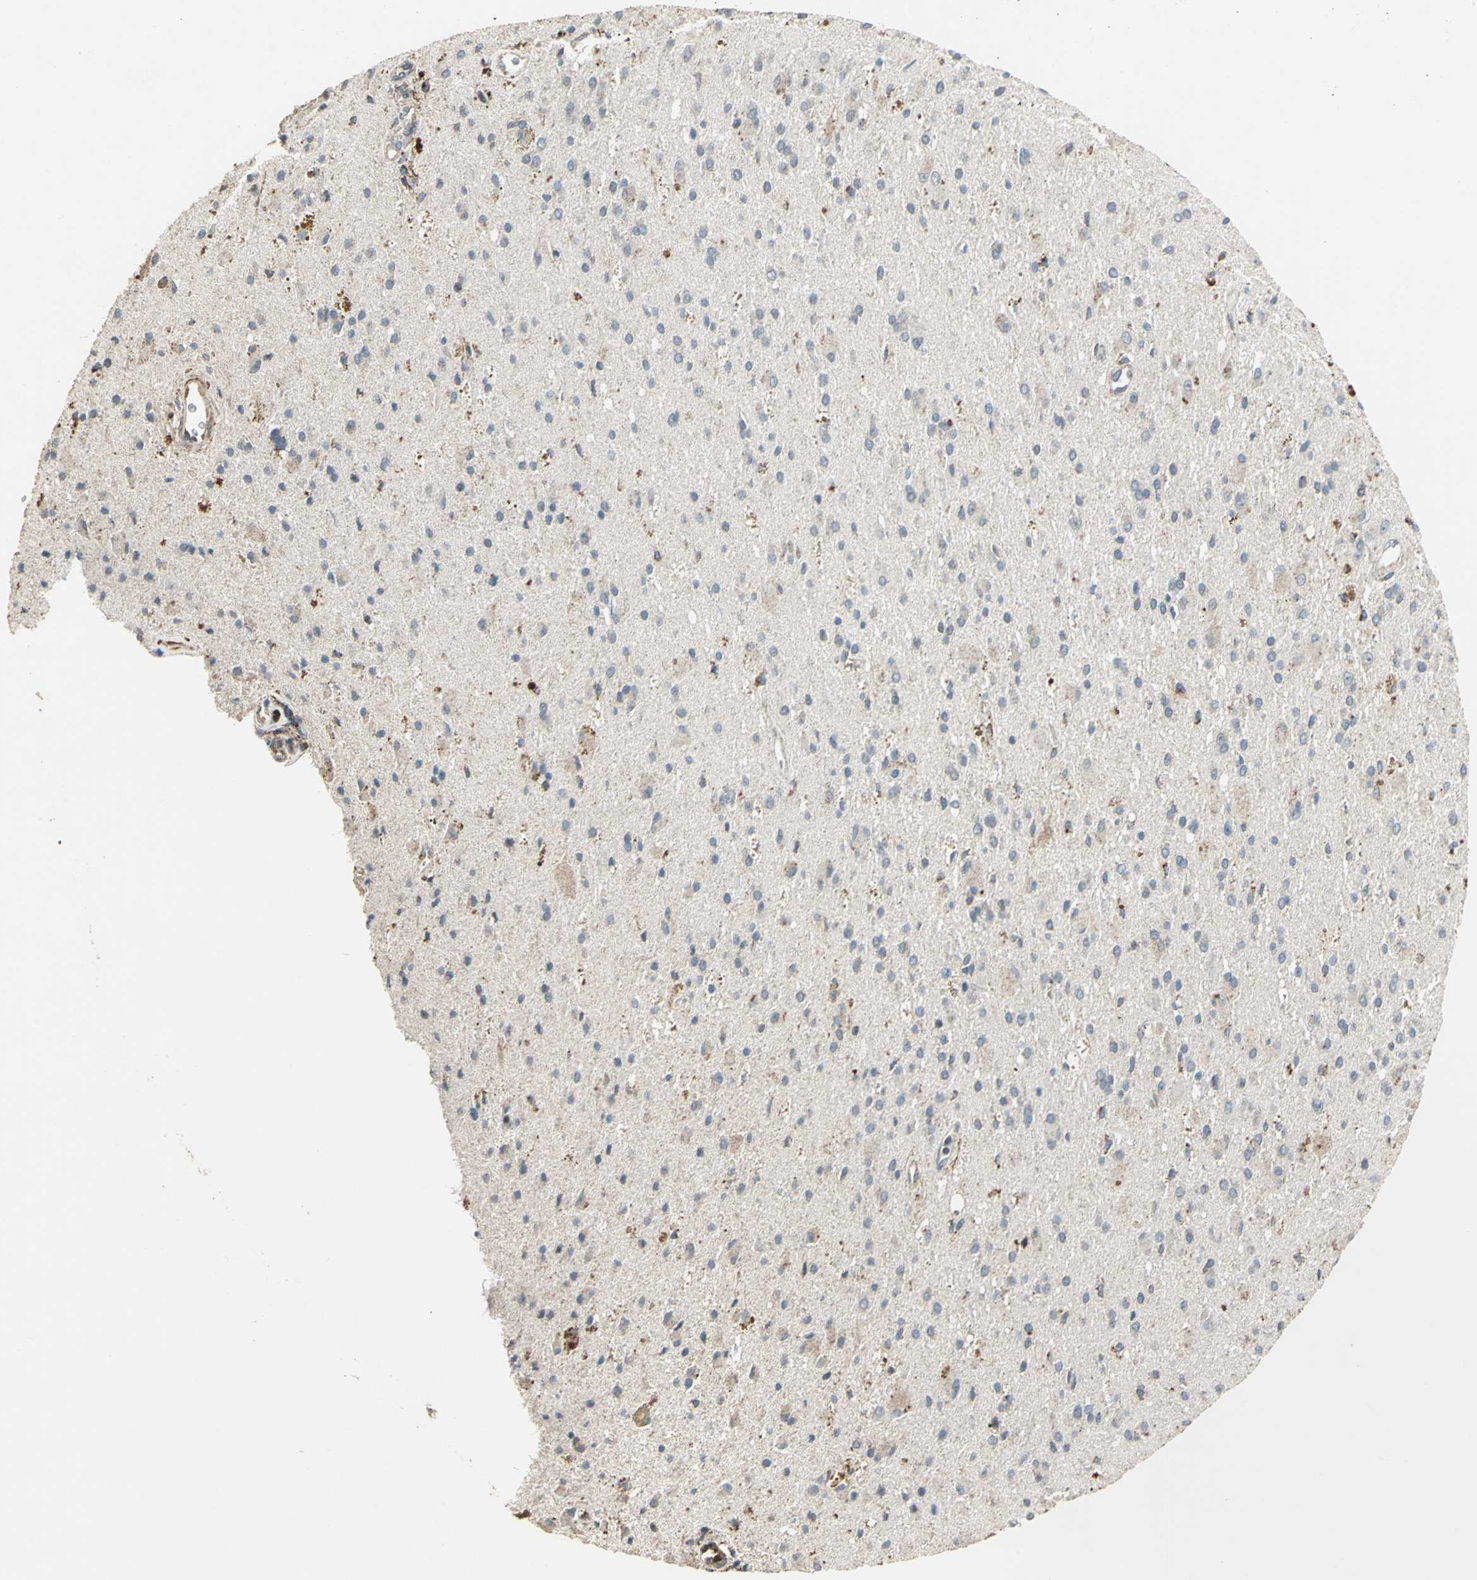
{"staining": {"intensity": "weak", "quantity": "25%-75%", "location": "cytoplasmic/membranous"}, "tissue": "glioma", "cell_type": "Tumor cells", "image_type": "cancer", "snomed": [{"axis": "morphology", "description": "Glioma, malignant, Low grade"}, {"axis": "topography", "description": "Brain"}], "caption": "Human malignant glioma (low-grade) stained for a protein (brown) demonstrates weak cytoplasmic/membranous positive staining in about 25%-75% of tumor cells.", "gene": "DNAJB4", "patient": {"sex": "male", "age": 58}}